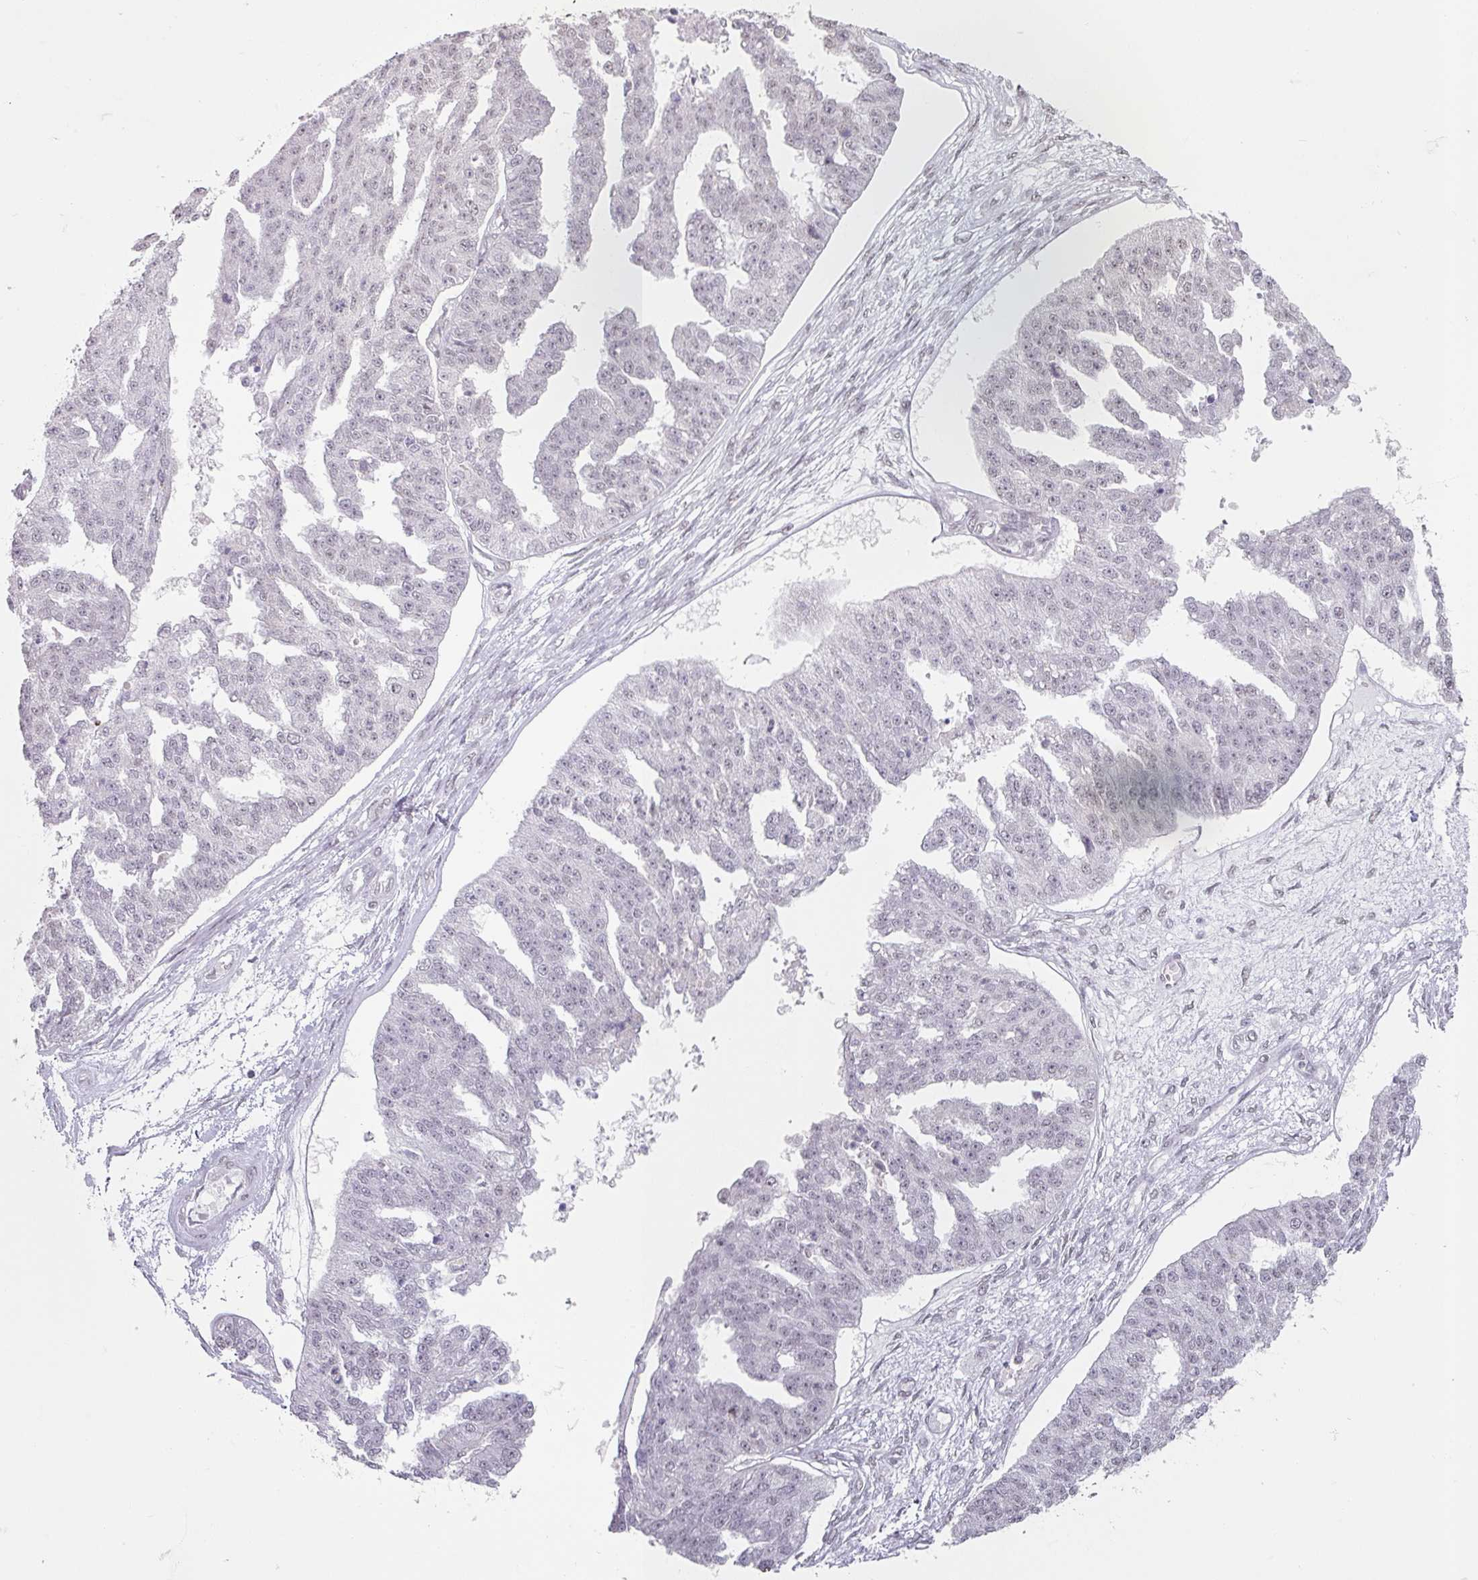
{"staining": {"intensity": "negative", "quantity": "none", "location": "none"}, "tissue": "ovarian cancer", "cell_type": "Tumor cells", "image_type": "cancer", "snomed": [{"axis": "morphology", "description": "Cystadenocarcinoma, serous, NOS"}, {"axis": "topography", "description": "Ovary"}], "caption": "An immunohistochemistry photomicrograph of ovarian cancer (serous cystadenocarcinoma) is shown. There is no staining in tumor cells of ovarian cancer (serous cystadenocarcinoma). (DAB (3,3'-diaminobenzidine) IHC with hematoxylin counter stain).", "gene": "SPRR1A", "patient": {"sex": "female", "age": 58}}